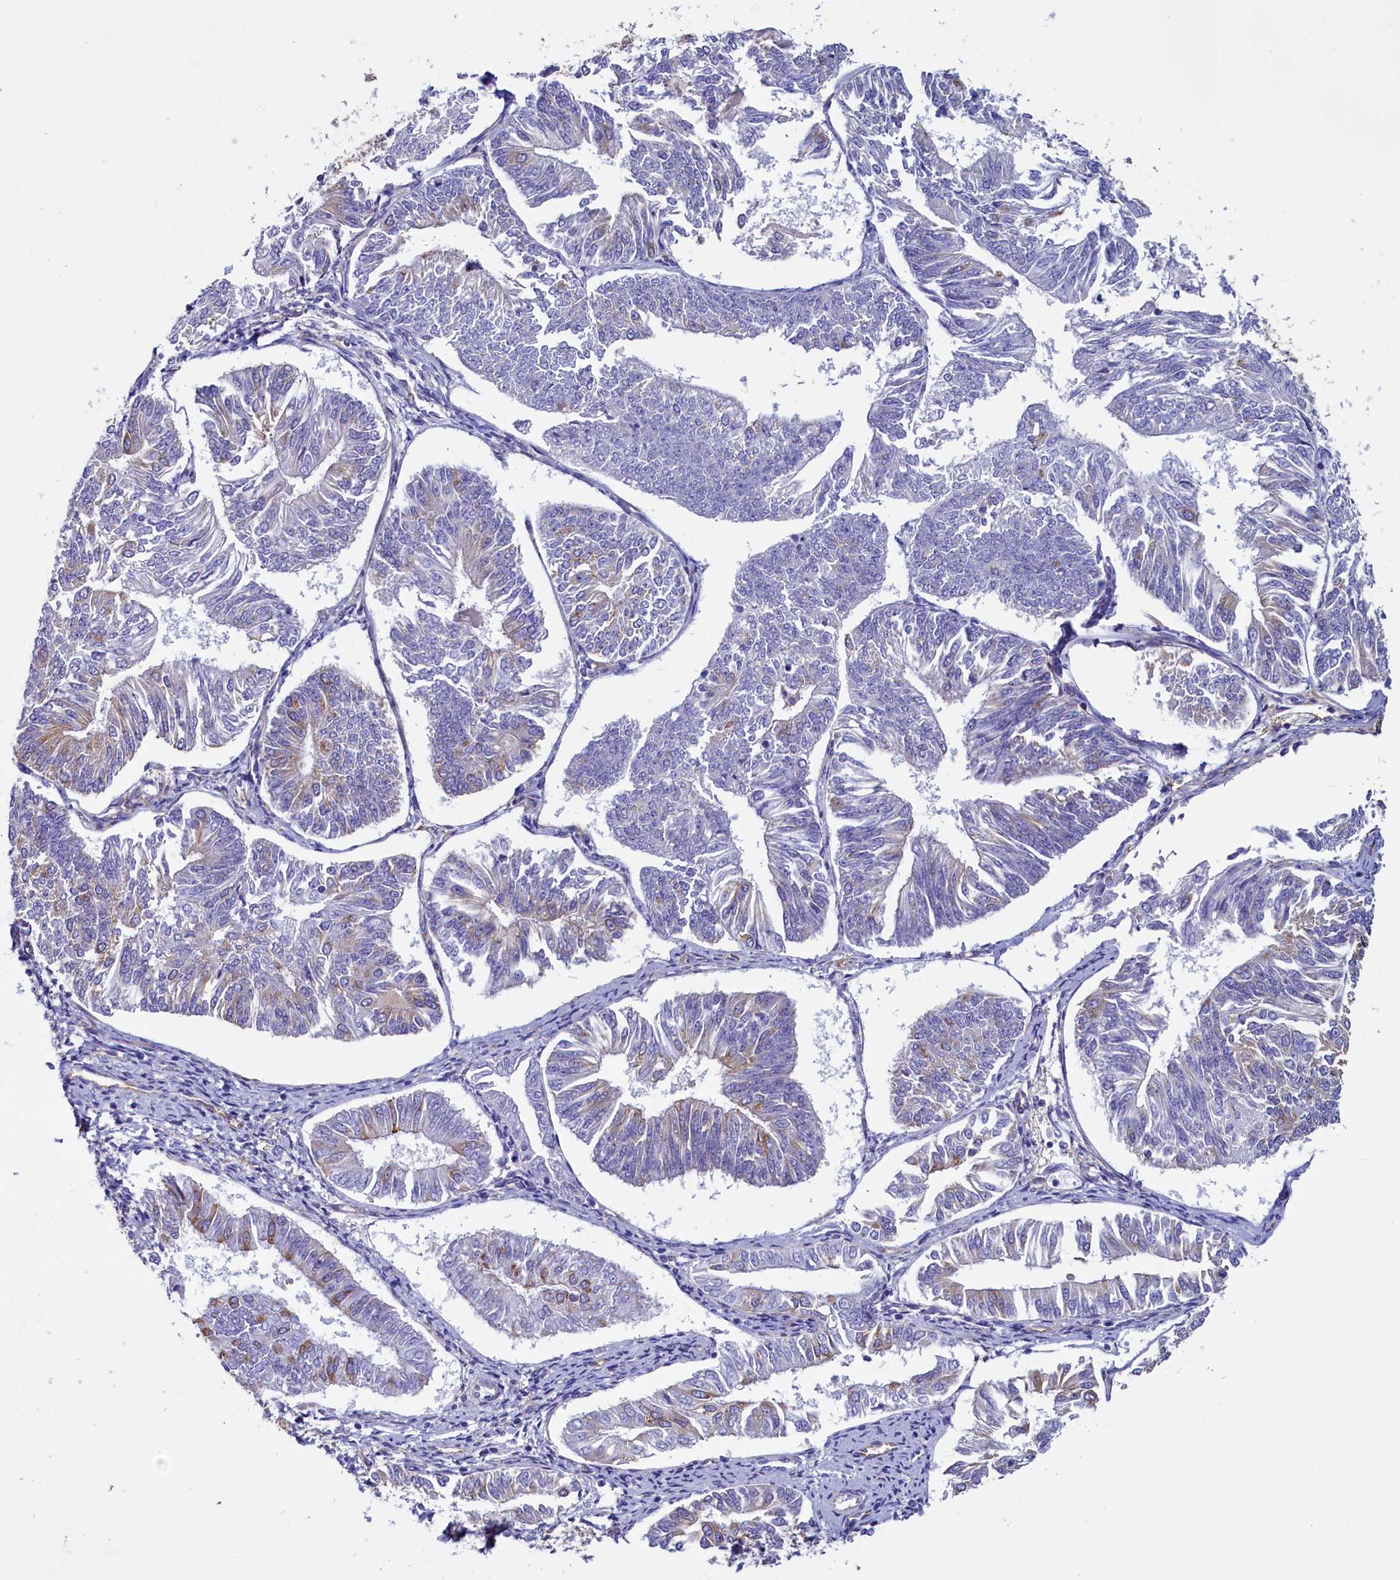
{"staining": {"intensity": "weak", "quantity": "<25%", "location": "cytoplasmic/membranous"}, "tissue": "endometrial cancer", "cell_type": "Tumor cells", "image_type": "cancer", "snomed": [{"axis": "morphology", "description": "Adenocarcinoma, NOS"}, {"axis": "topography", "description": "Endometrium"}], "caption": "The photomicrograph demonstrates no staining of tumor cells in adenocarcinoma (endometrial). Nuclei are stained in blue.", "gene": "GPR21", "patient": {"sex": "female", "age": 58}}